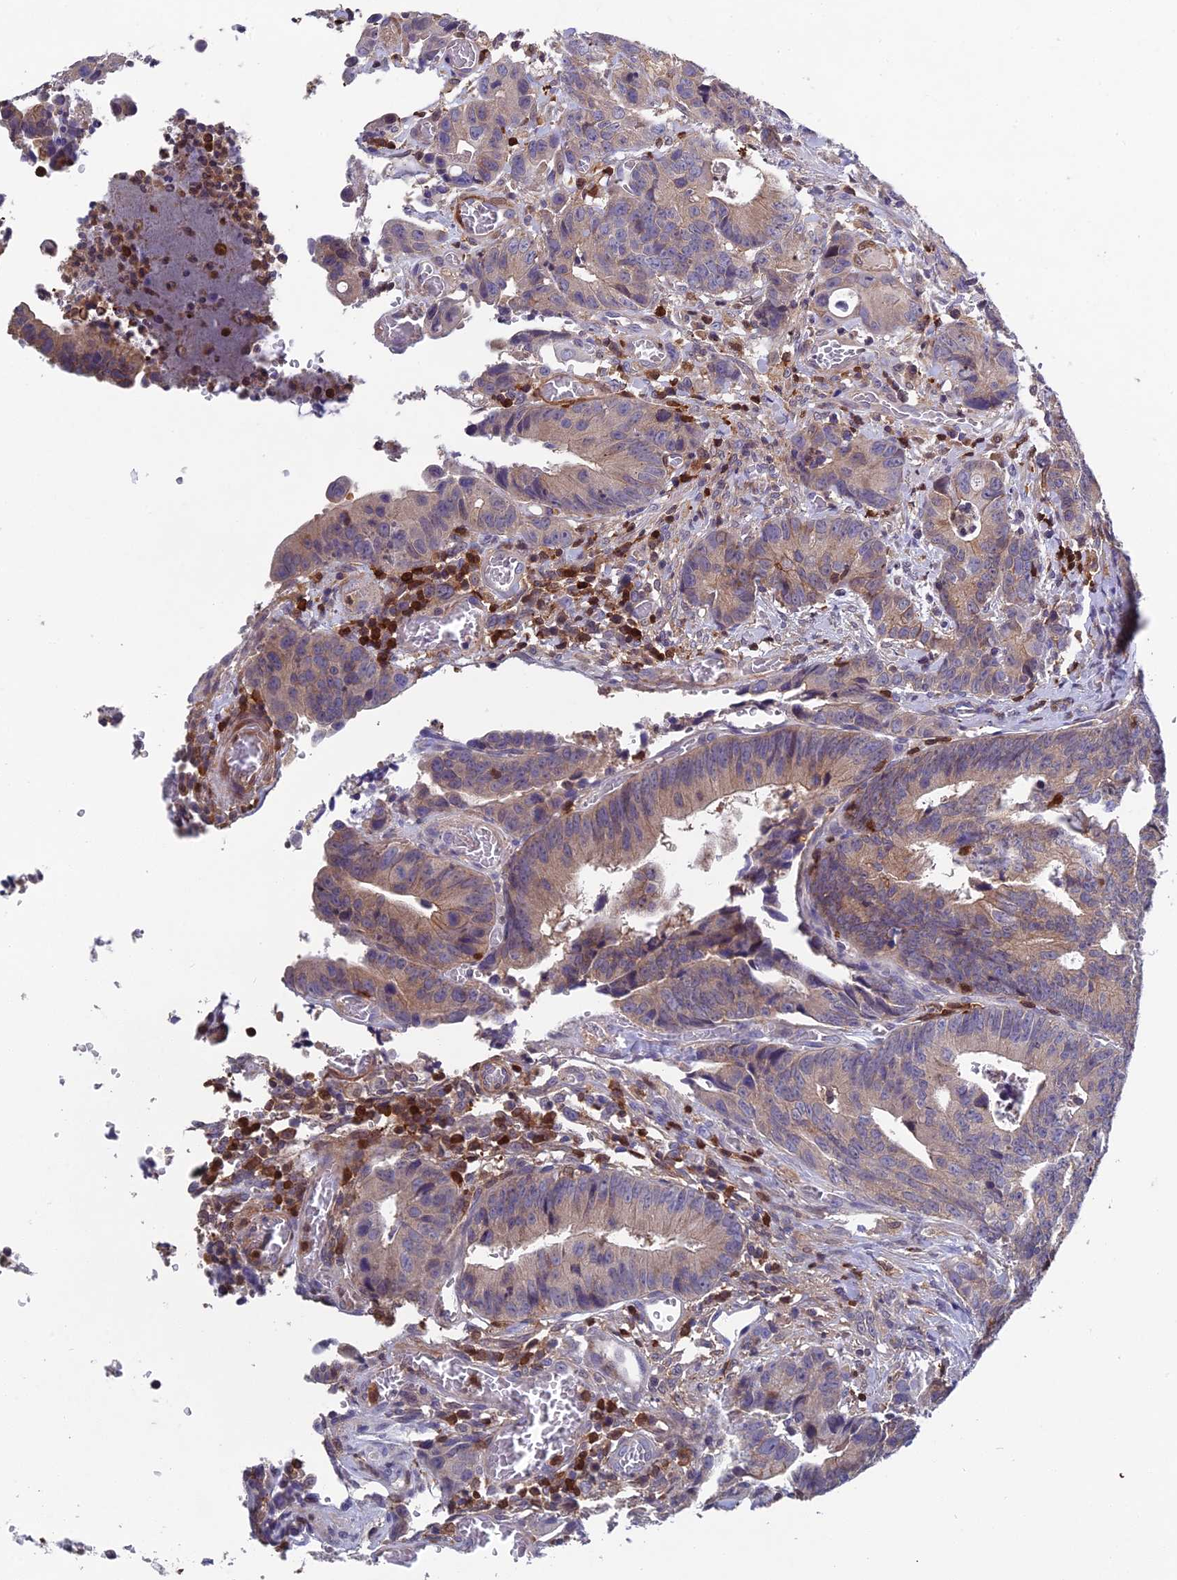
{"staining": {"intensity": "weak", "quantity": "25%-75%", "location": "cytoplasmic/membranous"}, "tissue": "colorectal cancer", "cell_type": "Tumor cells", "image_type": "cancer", "snomed": [{"axis": "morphology", "description": "Adenocarcinoma, NOS"}, {"axis": "topography", "description": "Colon"}], "caption": "Tumor cells show weak cytoplasmic/membranous expression in about 25%-75% of cells in colorectal adenocarcinoma.", "gene": "GALK2", "patient": {"sex": "female", "age": 57}}